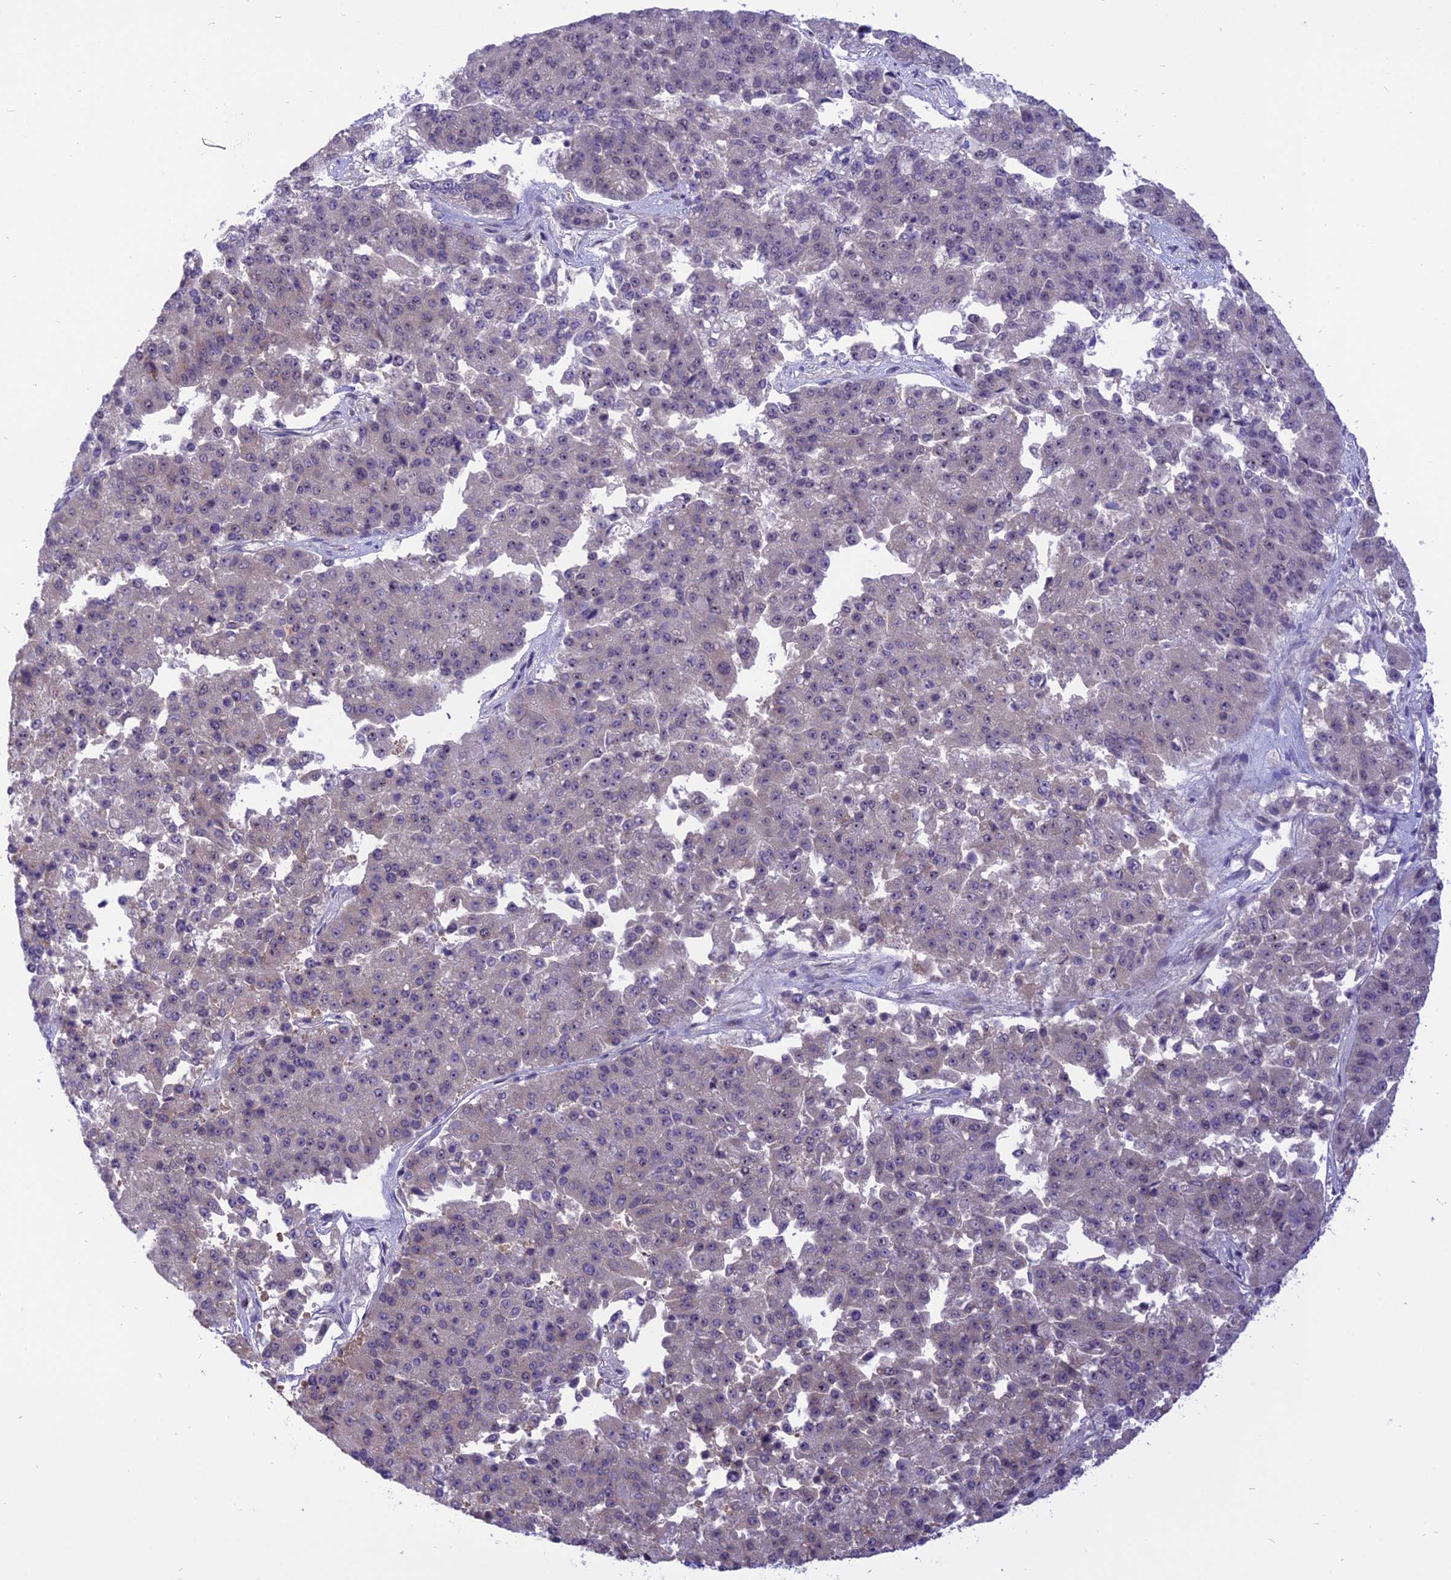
{"staining": {"intensity": "negative", "quantity": "none", "location": "none"}, "tissue": "pancreatic cancer", "cell_type": "Tumor cells", "image_type": "cancer", "snomed": [{"axis": "morphology", "description": "Adenocarcinoma, NOS"}, {"axis": "topography", "description": "Pancreas"}], "caption": "Immunohistochemical staining of pancreatic adenocarcinoma displays no significant expression in tumor cells.", "gene": "ZNF837", "patient": {"sex": "male", "age": 50}}